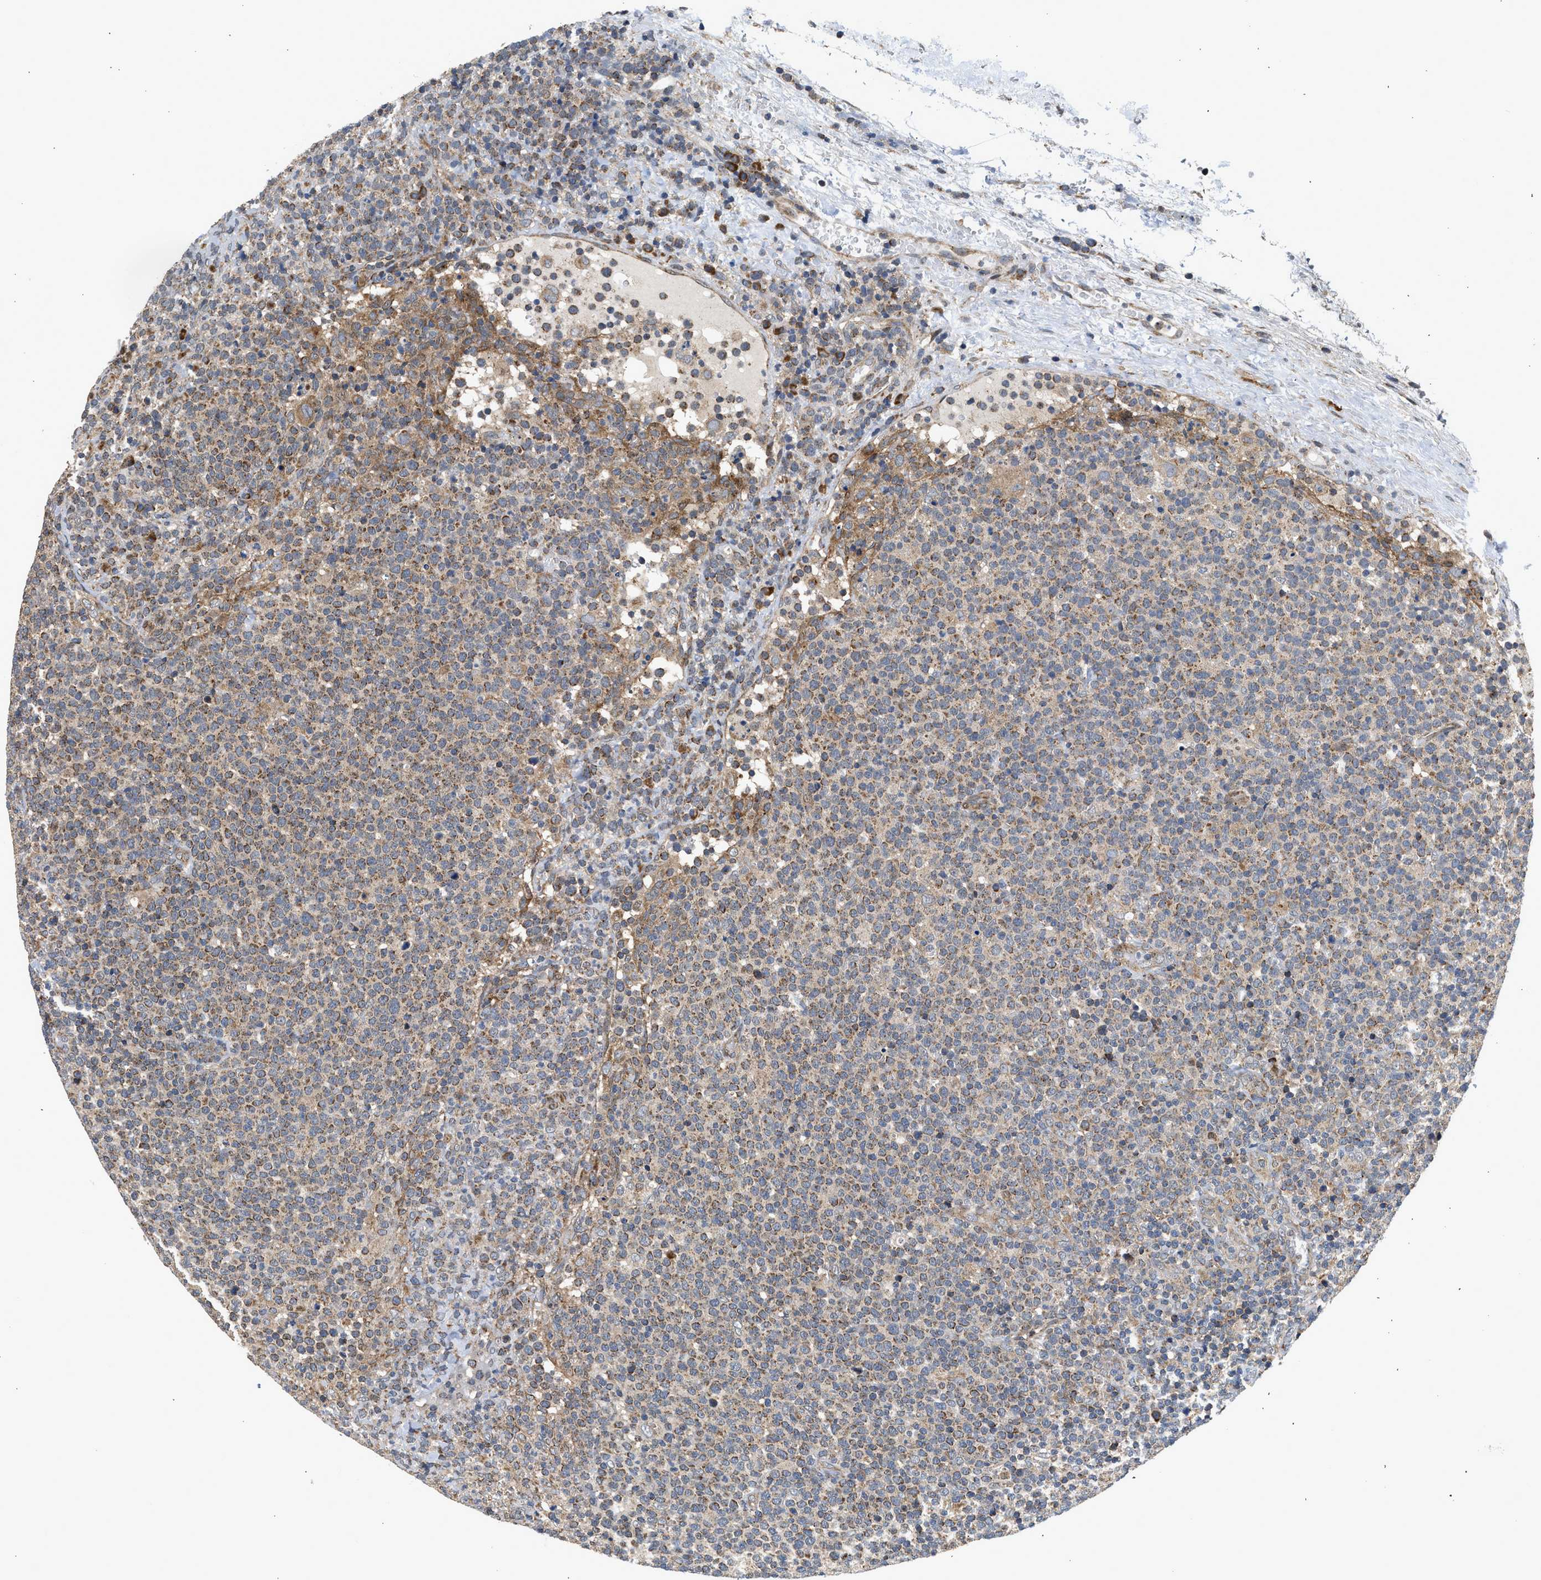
{"staining": {"intensity": "moderate", "quantity": "<25%", "location": "cytoplasmic/membranous"}, "tissue": "lymphoma", "cell_type": "Tumor cells", "image_type": "cancer", "snomed": [{"axis": "morphology", "description": "Malignant lymphoma, non-Hodgkin's type, High grade"}, {"axis": "topography", "description": "Lymph node"}], "caption": "An image of human high-grade malignant lymphoma, non-Hodgkin's type stained for a protein shows moderate cytoplasmic/membranous brown staining in tumor cells.", "gene": "POLG2", "patient": {"sex": "male", "age": 61}}